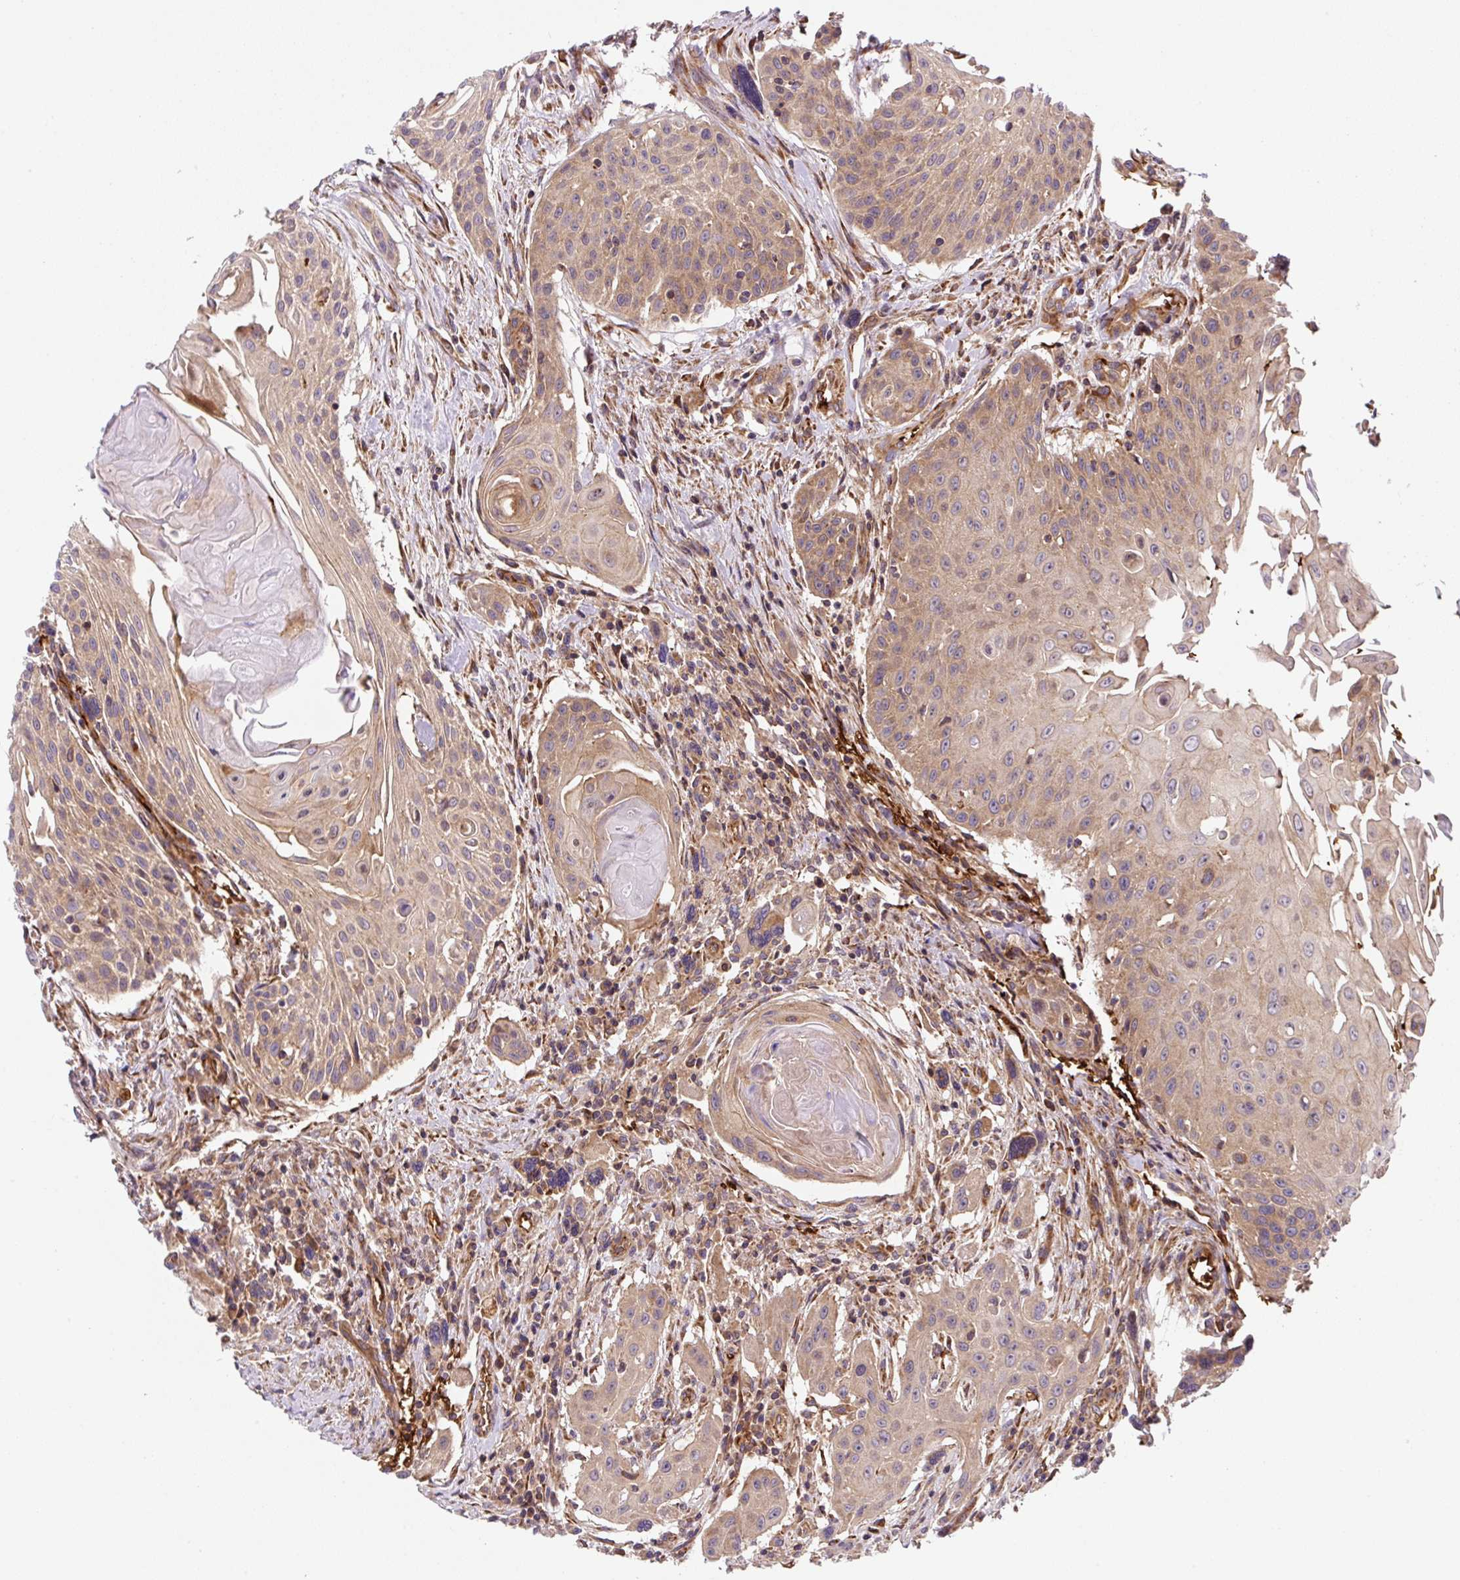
{"staining": {"intensity": "weak", "quantity": "25%-75%", "location": "cytoplasmic/membranous"}, "tissue": "head and neck cancer", "cell_type": "Tumor cells", "image_type": "cancer", "snomed": [{"axis": "morphology", "description": "Squamous cell carcinoma, NOS"}, {"axis": "topography", "description": "Lymph node"}, {"axis": "topography", "description": "Salivary gland"}, {"axis": "topography", "description": "Head-Neck"}], "caption": "This is a micrograph of IHC staining of squamous cell carcinoma (head and neck), which shows weak staining in the cytoplasmic/membranous of tumor cells.", "gene": "APOBEC3D", "patient": {"sex": "female", "age": 74}}